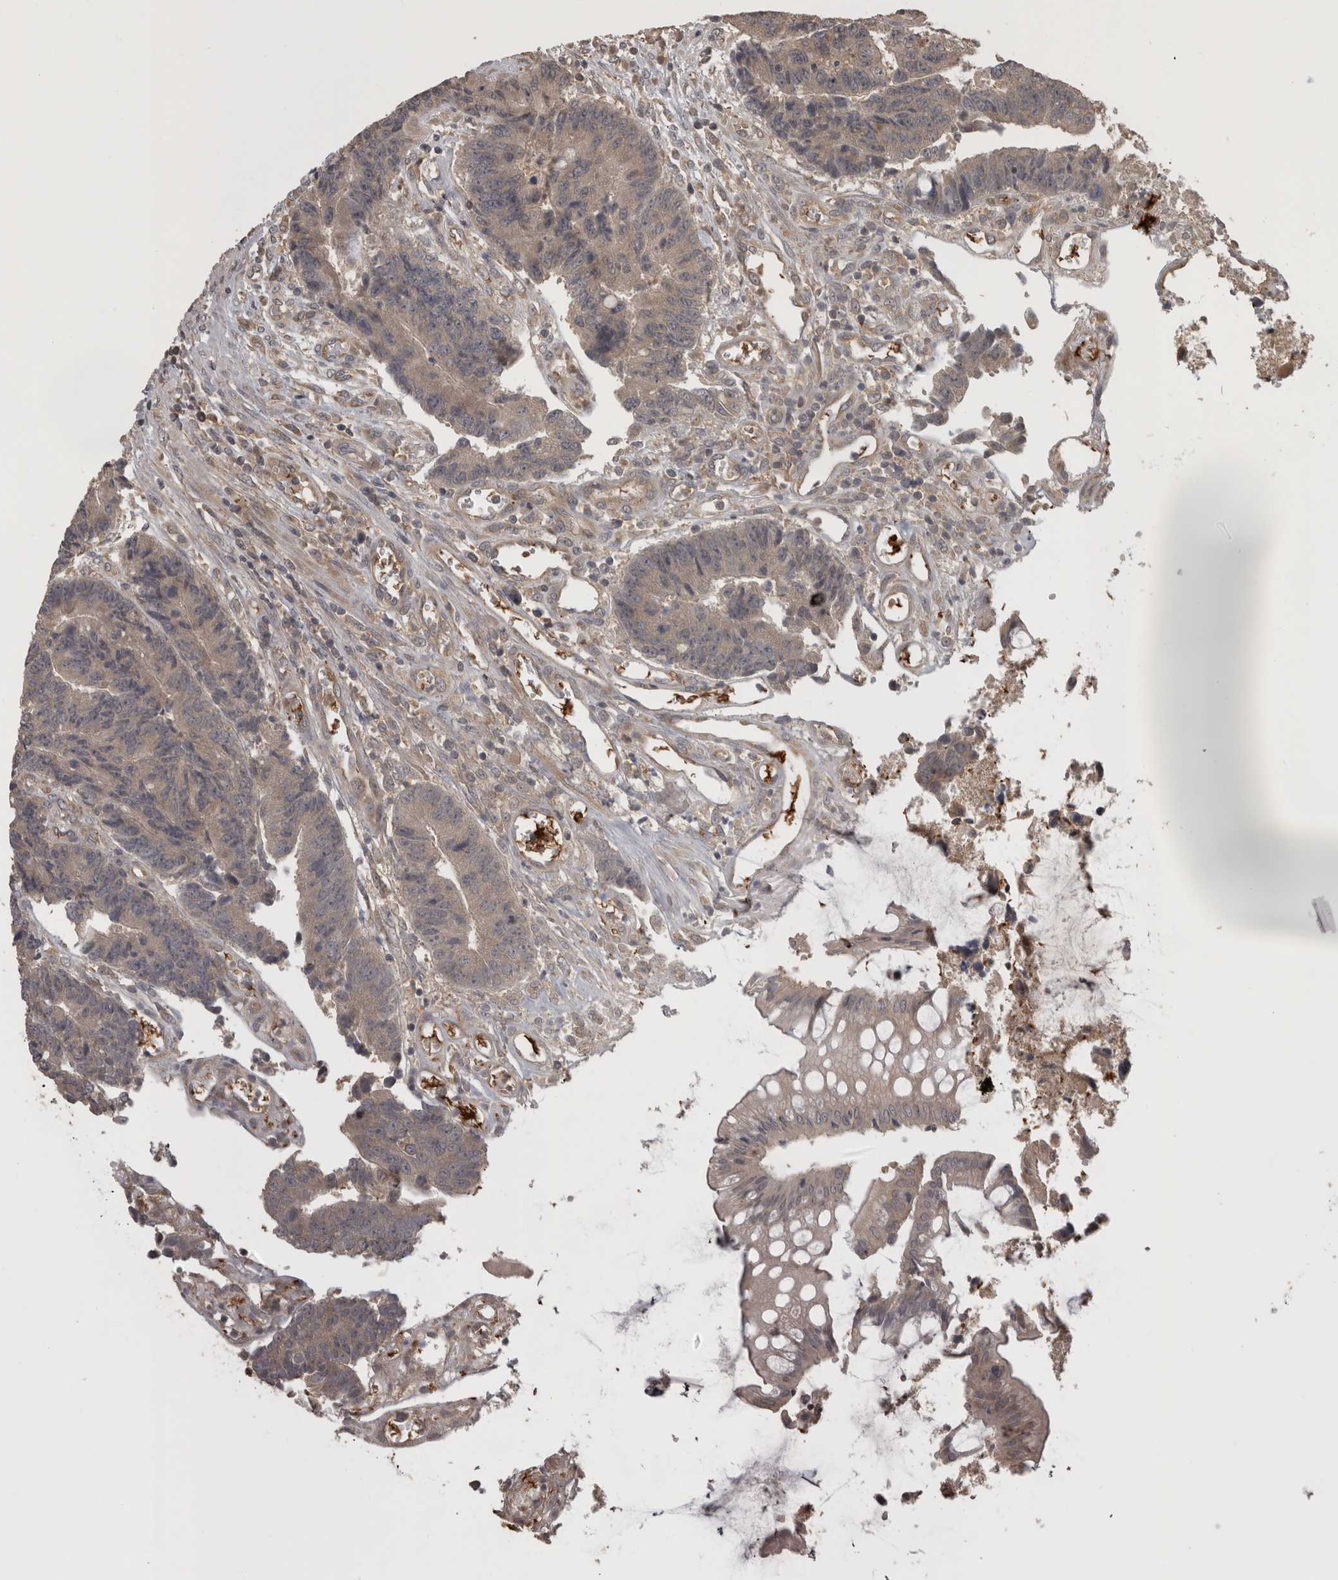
{"staining": {"intensity": "weak", "quantity": "<25%", "location": "cytoplasmic/membranous"}, "tissue": "colorectal cancer", "cell_type": "Tumor cells", "image_type": "cancer", "snomed": [{"axis": "morphology", "description": "Adenocarcinoma, NOS"}, {"axis": "topography", "description": "Rectum"}], "caption": "Immunohistochemistry (IHC) image of adenocarcinoma (colorectal) stained for a protein (brown), which reveals no positivity in tumor cells.", "gene": "MICU3", "patient": {"sex": "male", "age": 84}}